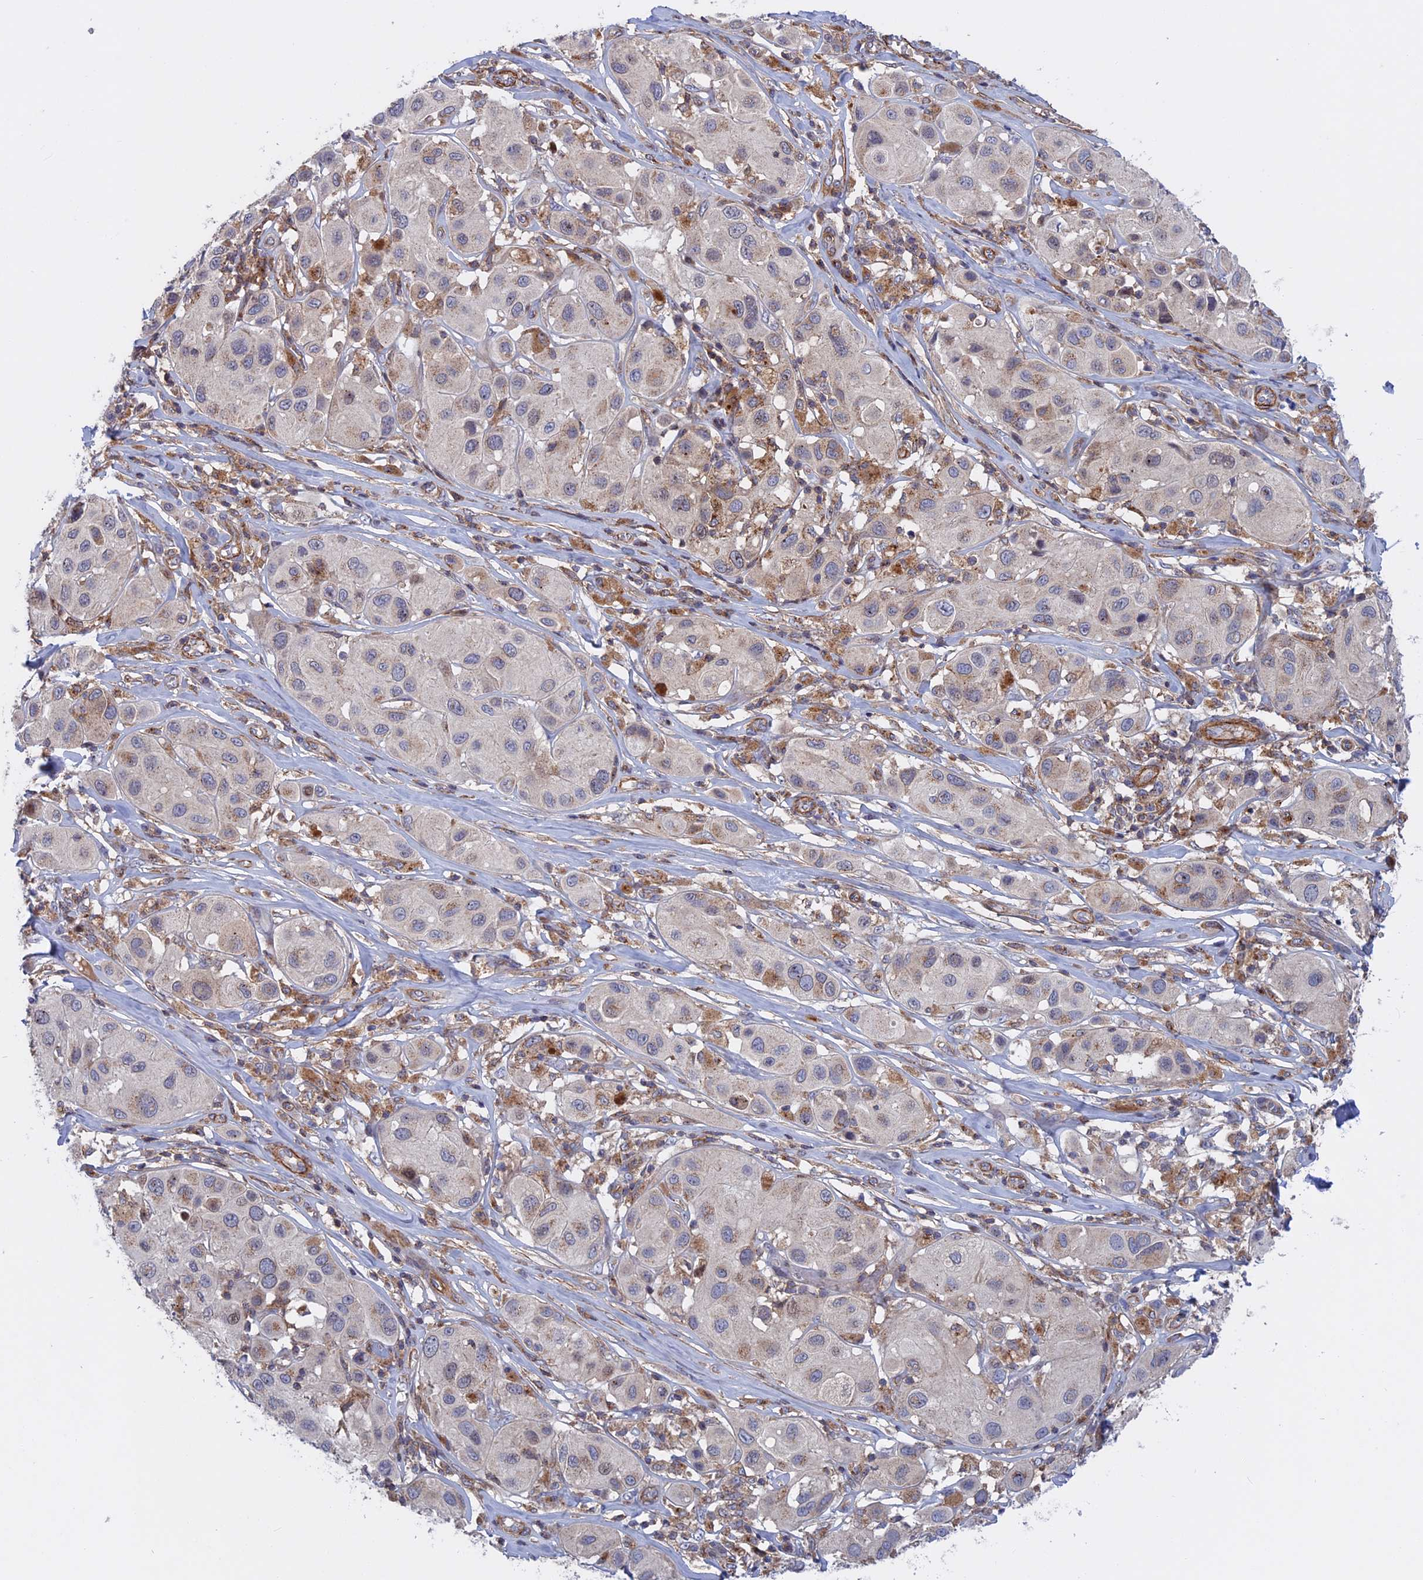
{"staining": {"intensity": "negative", "quantity": "none", "location": "none"}, "tissue": "melanoma", "cell_type": "Tumor cells", "image_type": "cancer", "snomed": [{"axis": "morphology", "description": "Malignant melanoma, Metastatic site"}, {"axis": "topography", "description": "Skin"}], "caption": "A high-resolution image shows immunohistochemistry (IHC) staining of malignant melanoma (metastatic site), which demonstrates no significant expression in tumor cells. (Immunohistochemistry (ihc), brightfield microscopy, high magnification).", "gene": "LYPD5", "patient": {"sex": "male", "age": 41}}